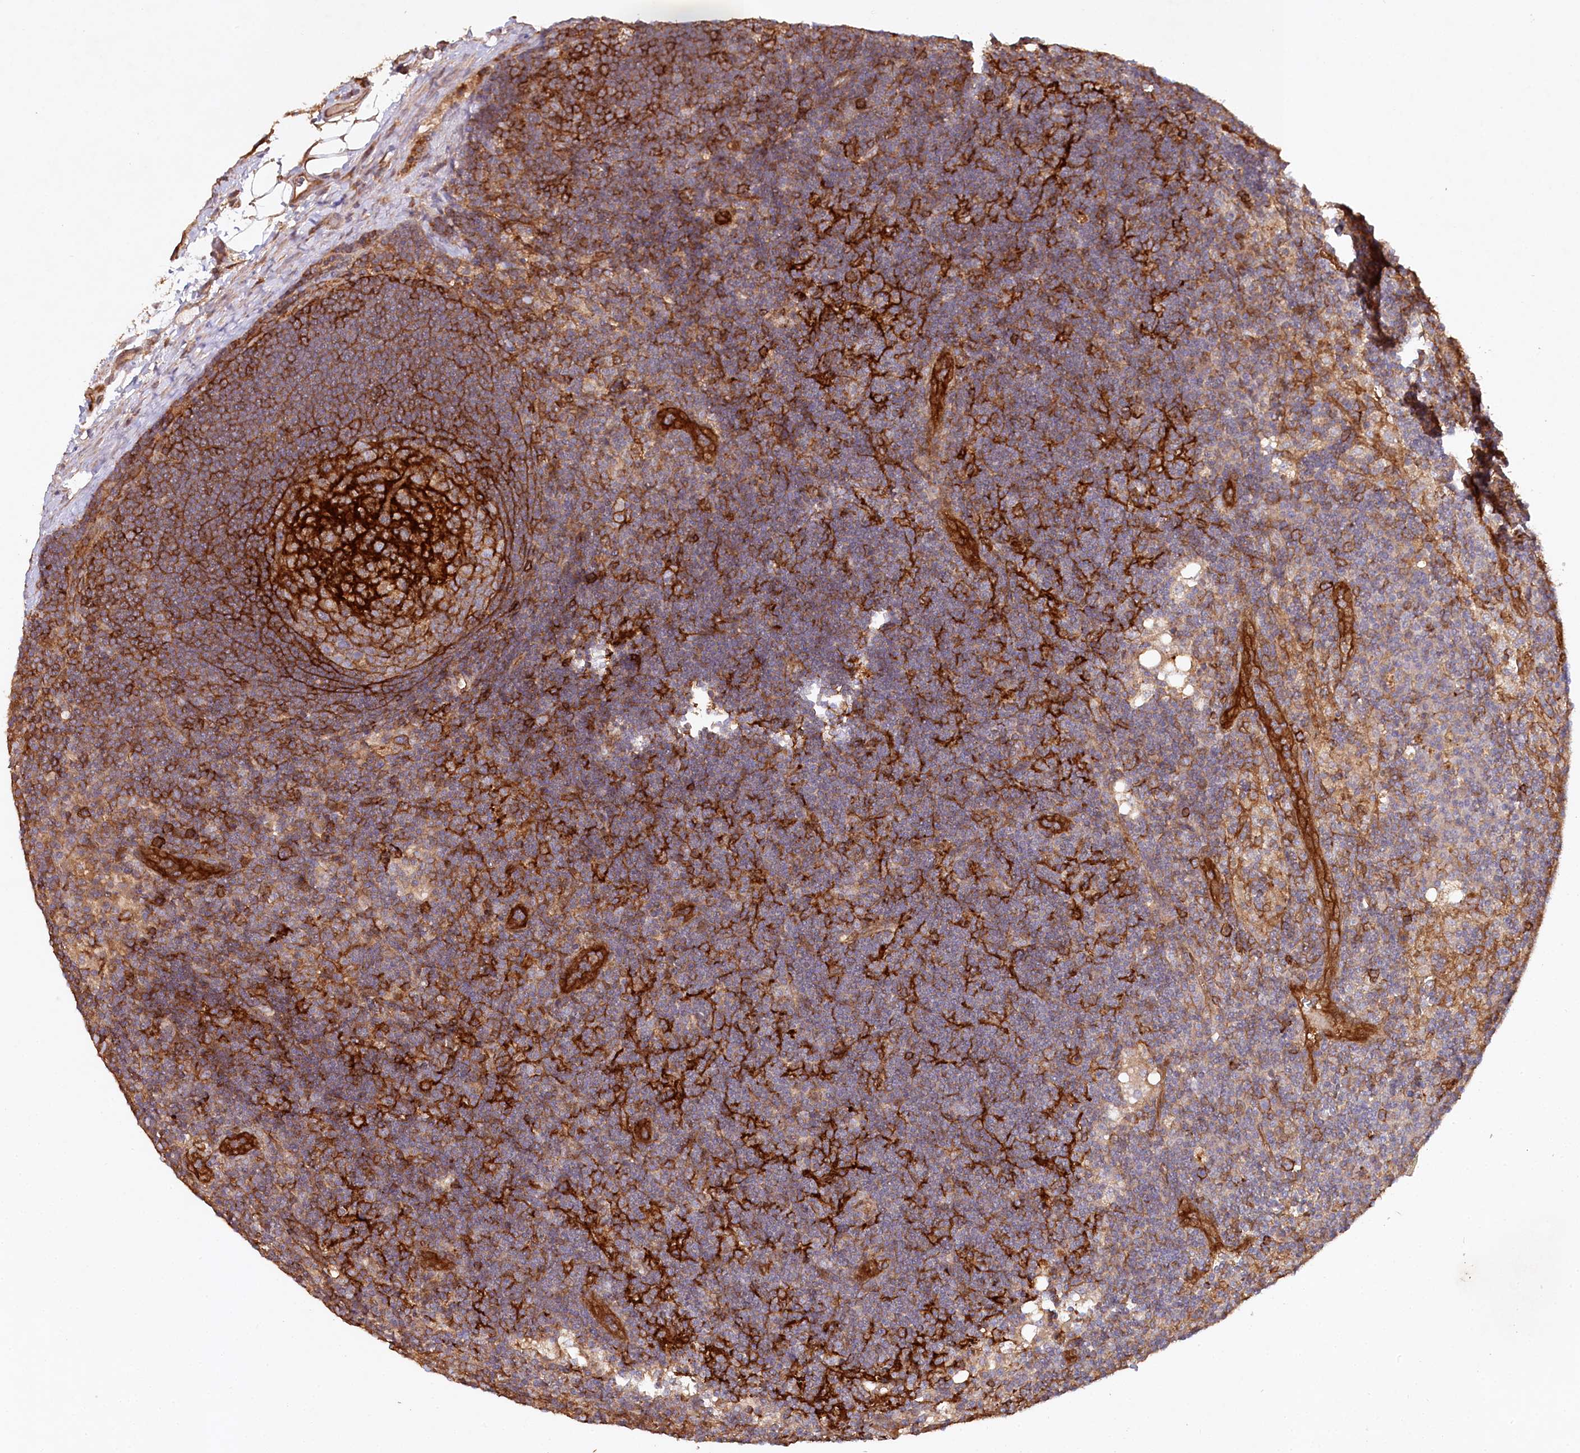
{"staining": {"intensity": "strong", "quantity": ">75%", "location": "cytoplasmic/membranous"}, "tissue": "lymph node", "cell_type": "Germinal center cells", "image_type": "normal", "snomed": [{"axis": "morphology", "description": "Normal tissue, NOS"}, {"axis": "topography", "description": "Lymph node"}], "caption": "A high-resolution image shows immunohistochemistry staining of unremarkable lymph node, which displays strong cytoplasmic/membranous expression in approximately >75% of germinal center cells. (DAB (3,3'-diaminobenzidine) = brown stain, brightfield microscopy at high magnification).", "gene": "RBP5", "patient": {"sex": "male", "age": 24}}